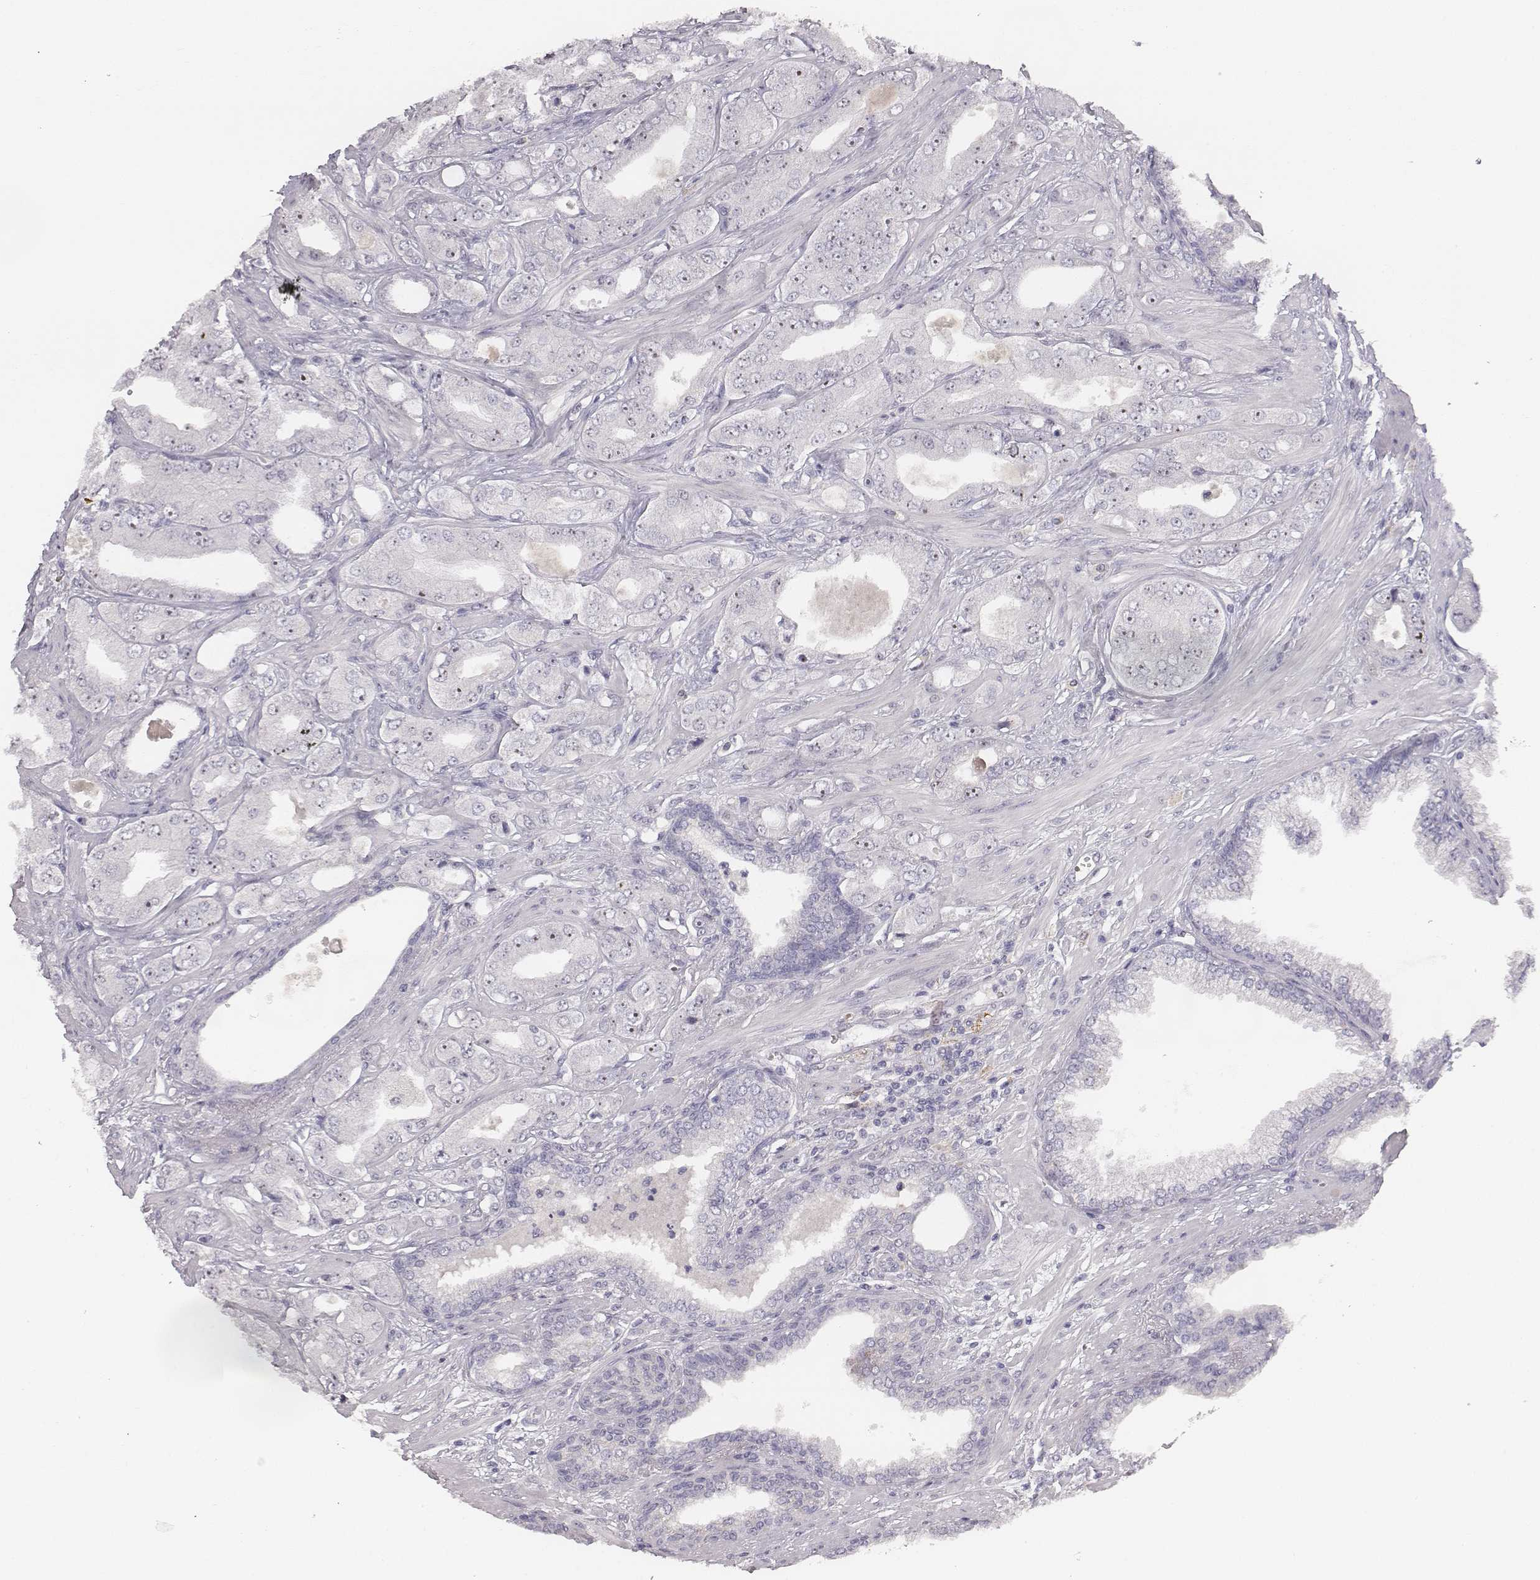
{"staining": {"intensity": "negative", "quantity": "none", "location": "none"}, "tissue": "prostate cancer", "cell_type": "Tumor cells", "image_type": "cancer", "snomed": [{"axis": "morphology", "description": "Adenocarcinoma, Low grade"}, {"axis": "topography", "description": "Prostate"}], "caption": "IHC histopathology image of prostate cancer stained for a protein (brown), which shows no positivity in tumor cells. (Brightfield microscopy of DAB immunohistochemistry (IHC) at high magnification).", "gene": "NIFK", "patient": {"sex": "male", "age": 60}}